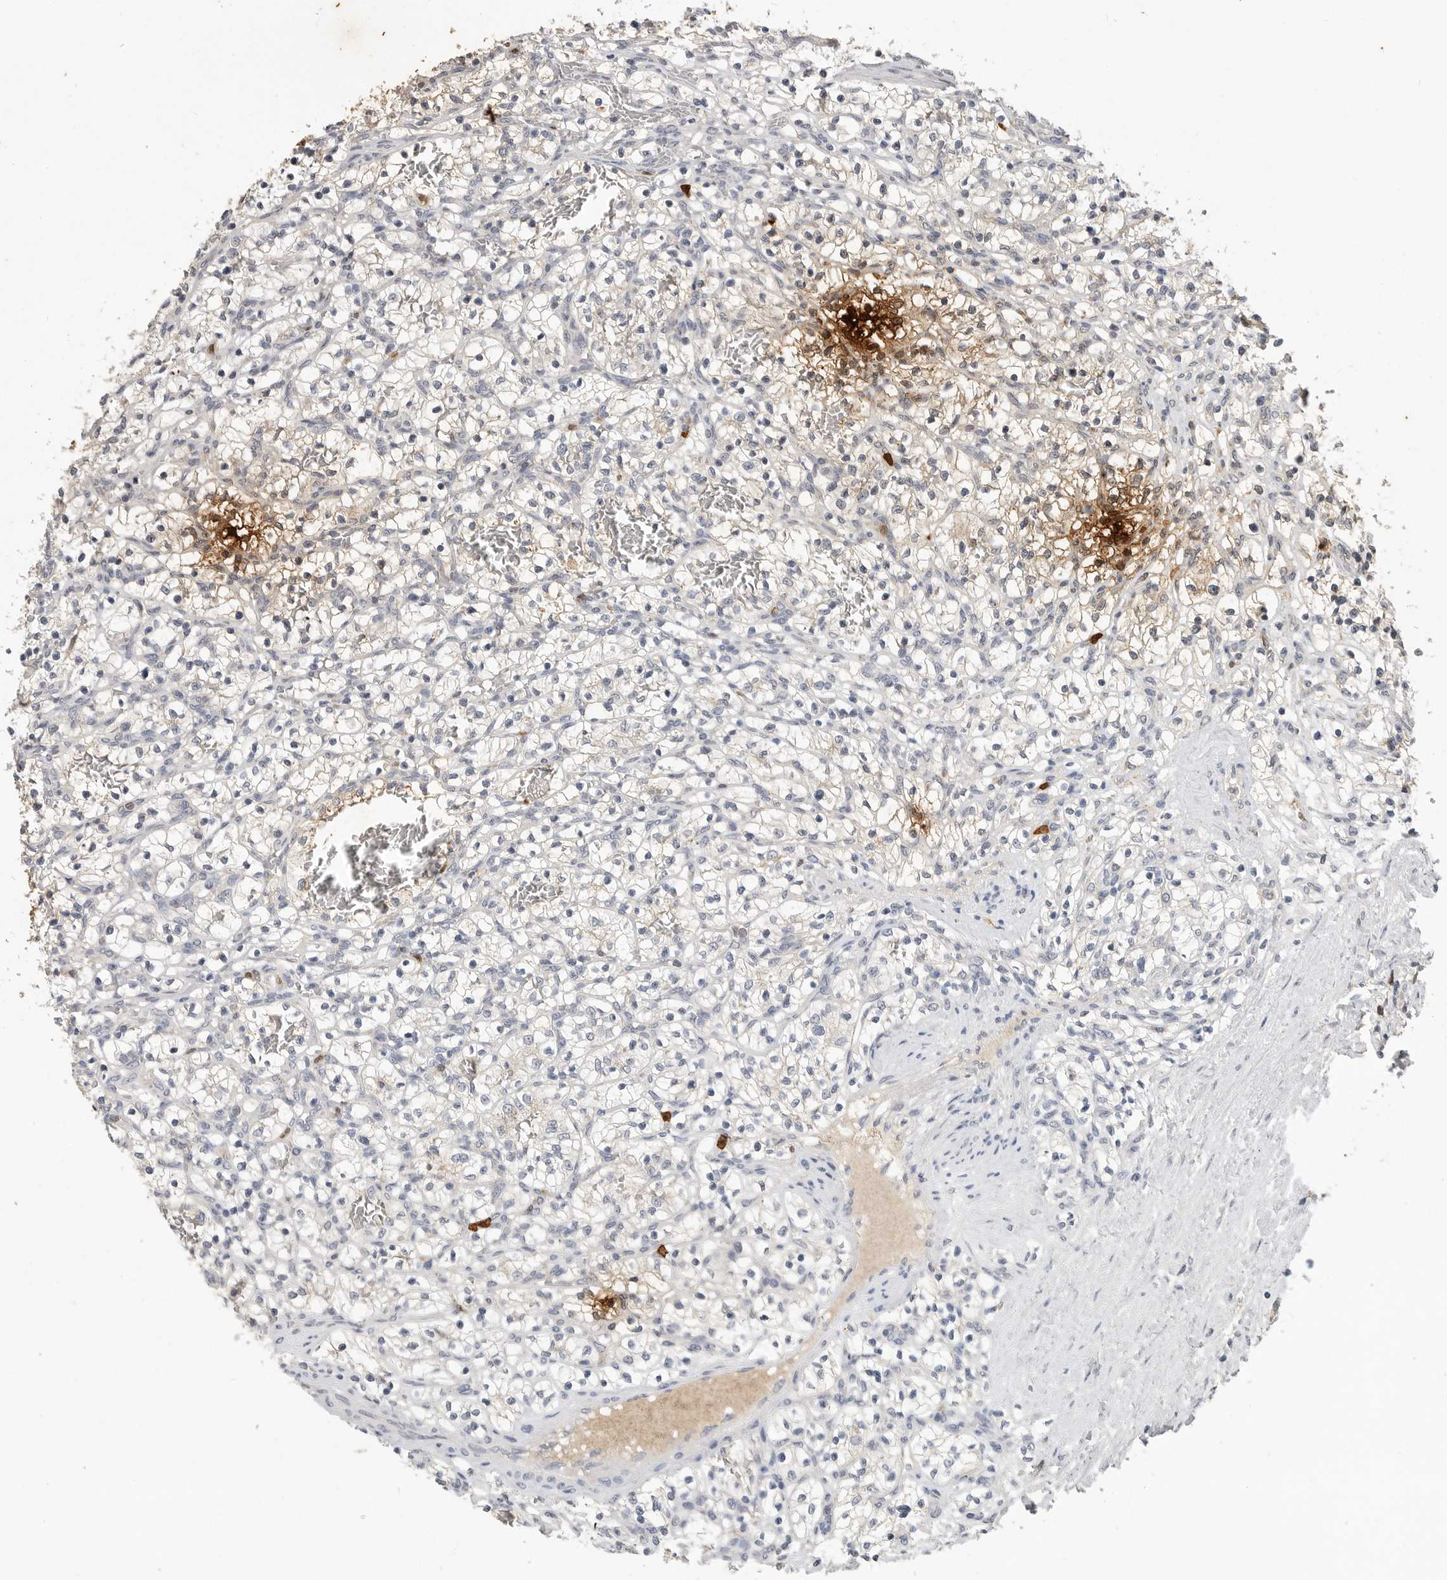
{"staining": {"intensity": "moderate", "quantity": "<25%", "location": "cytoplasmic/membranous"}, "tissue": "renal cancer", "cell_type": "Tumor cells", "image_type": "cancer", "snomed": [{"axis": "morphology", "description": "Adenocarcinoma, NOS"}, {"axis": "topography", "description": "Kidney"}], "caption": "Renal cancer (adenocarcinoma) was stained to show a protein in brown. There is low levels of moderate cytoplasmic/membranous positivity in about <25% of tumor cells.", "gene": "LTBR", "patient": {"sex": "female", "age": 57}}